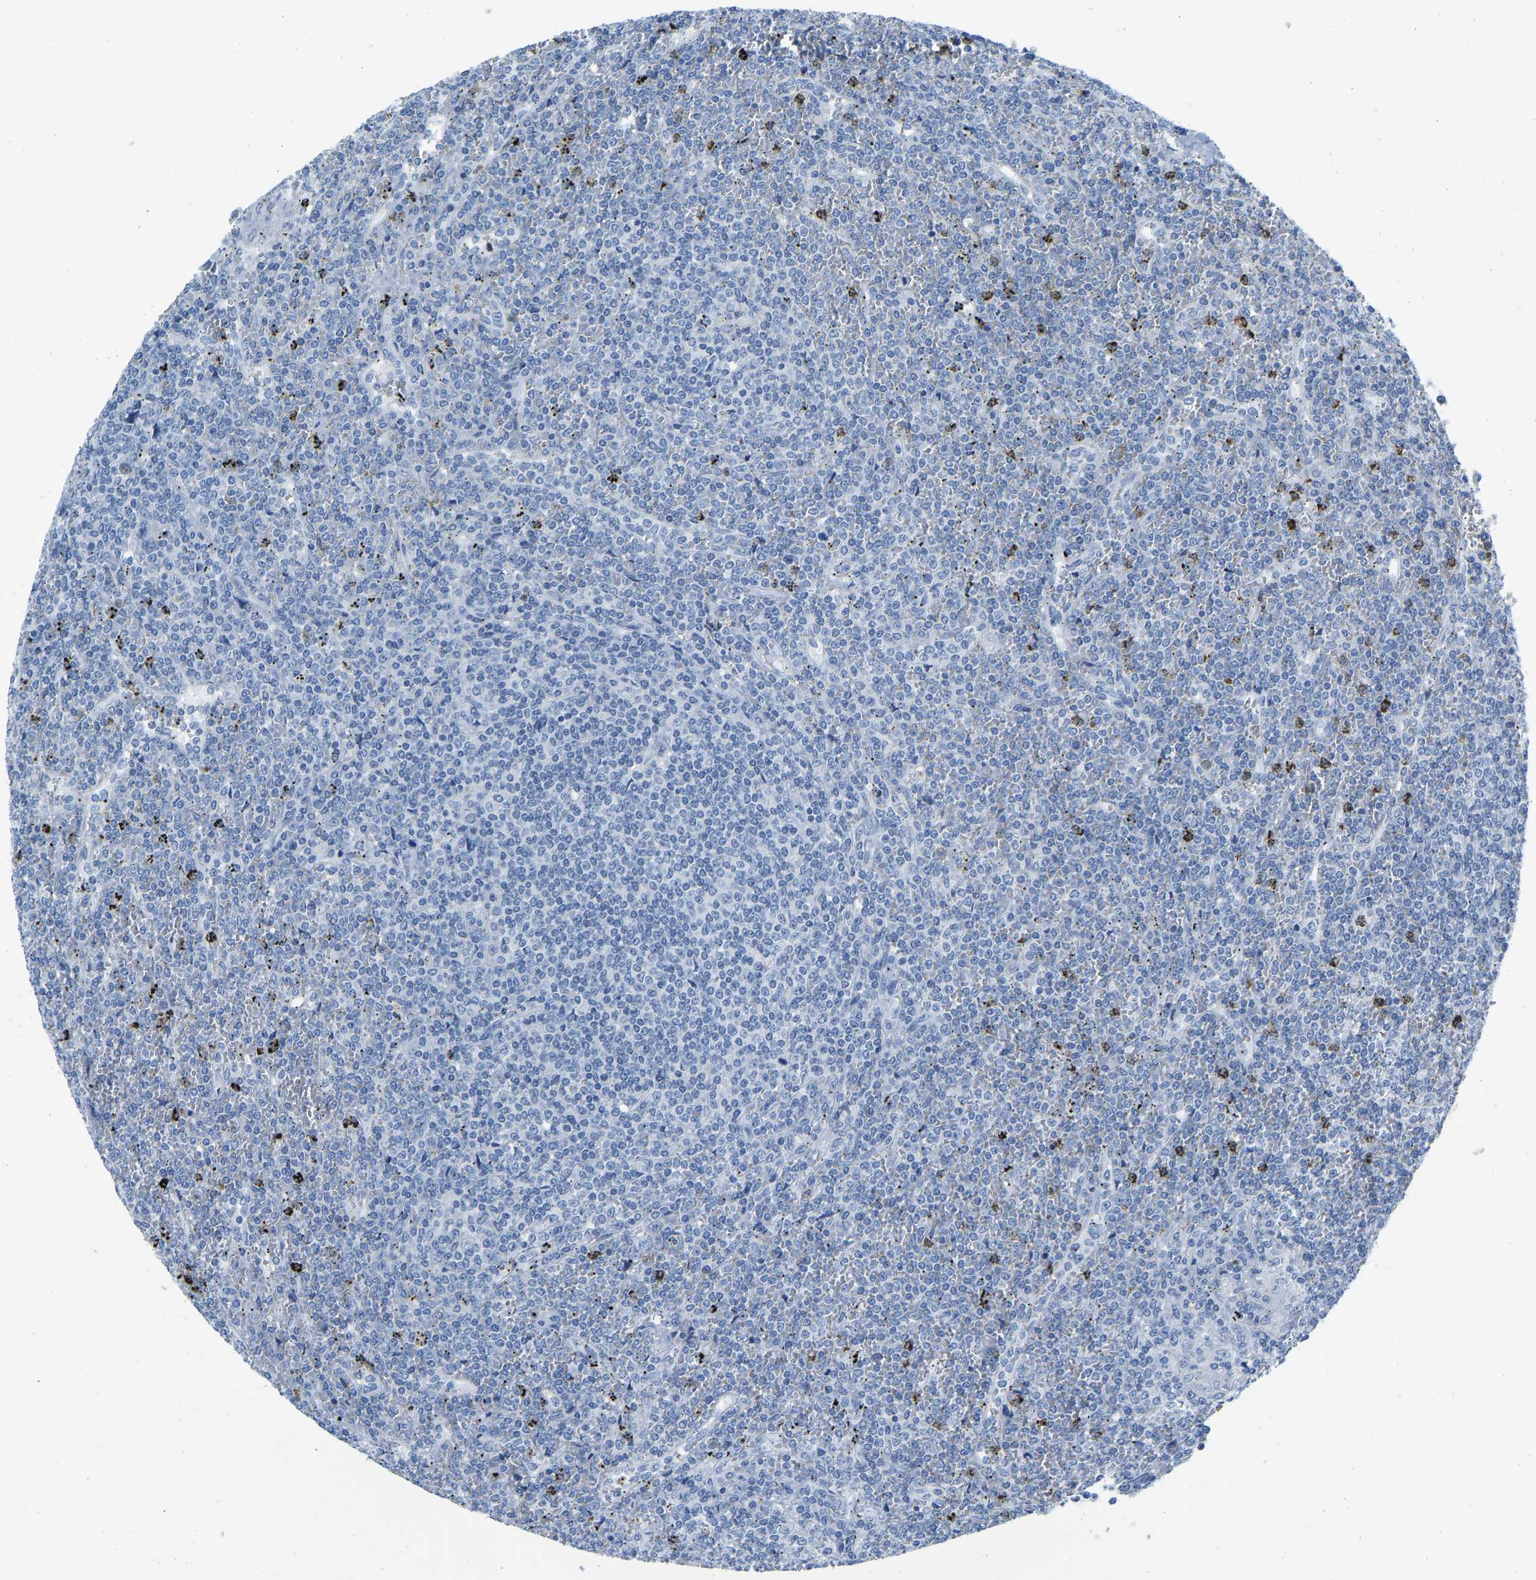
{"staining": {"intensity": "negative", "quantity": "none", "location": "none"}, "tissue": "lymphoma", "cell_type": "Tumor cells", "image_type": "cancer", "snomed": [{"axis": "morphology", "description": "Malignant lymphoma, non-Hodgkin's type, Low grade"}, {"axis": "topography", "description": "Spleen"}], "caption": "Immunohistochemistry image of neoplastic tissue: human lymphoma stained with DAB (3,3'-diaminobenzidine) exhibits no significant protein expression in tumor cells. (Stains: DAB IHC with hematoxylin counter stain, Microscopy: brightfield microscopy at high magnification).", "gene": "SERPINB3", "patient": {"sex": "female", "age": 19}}